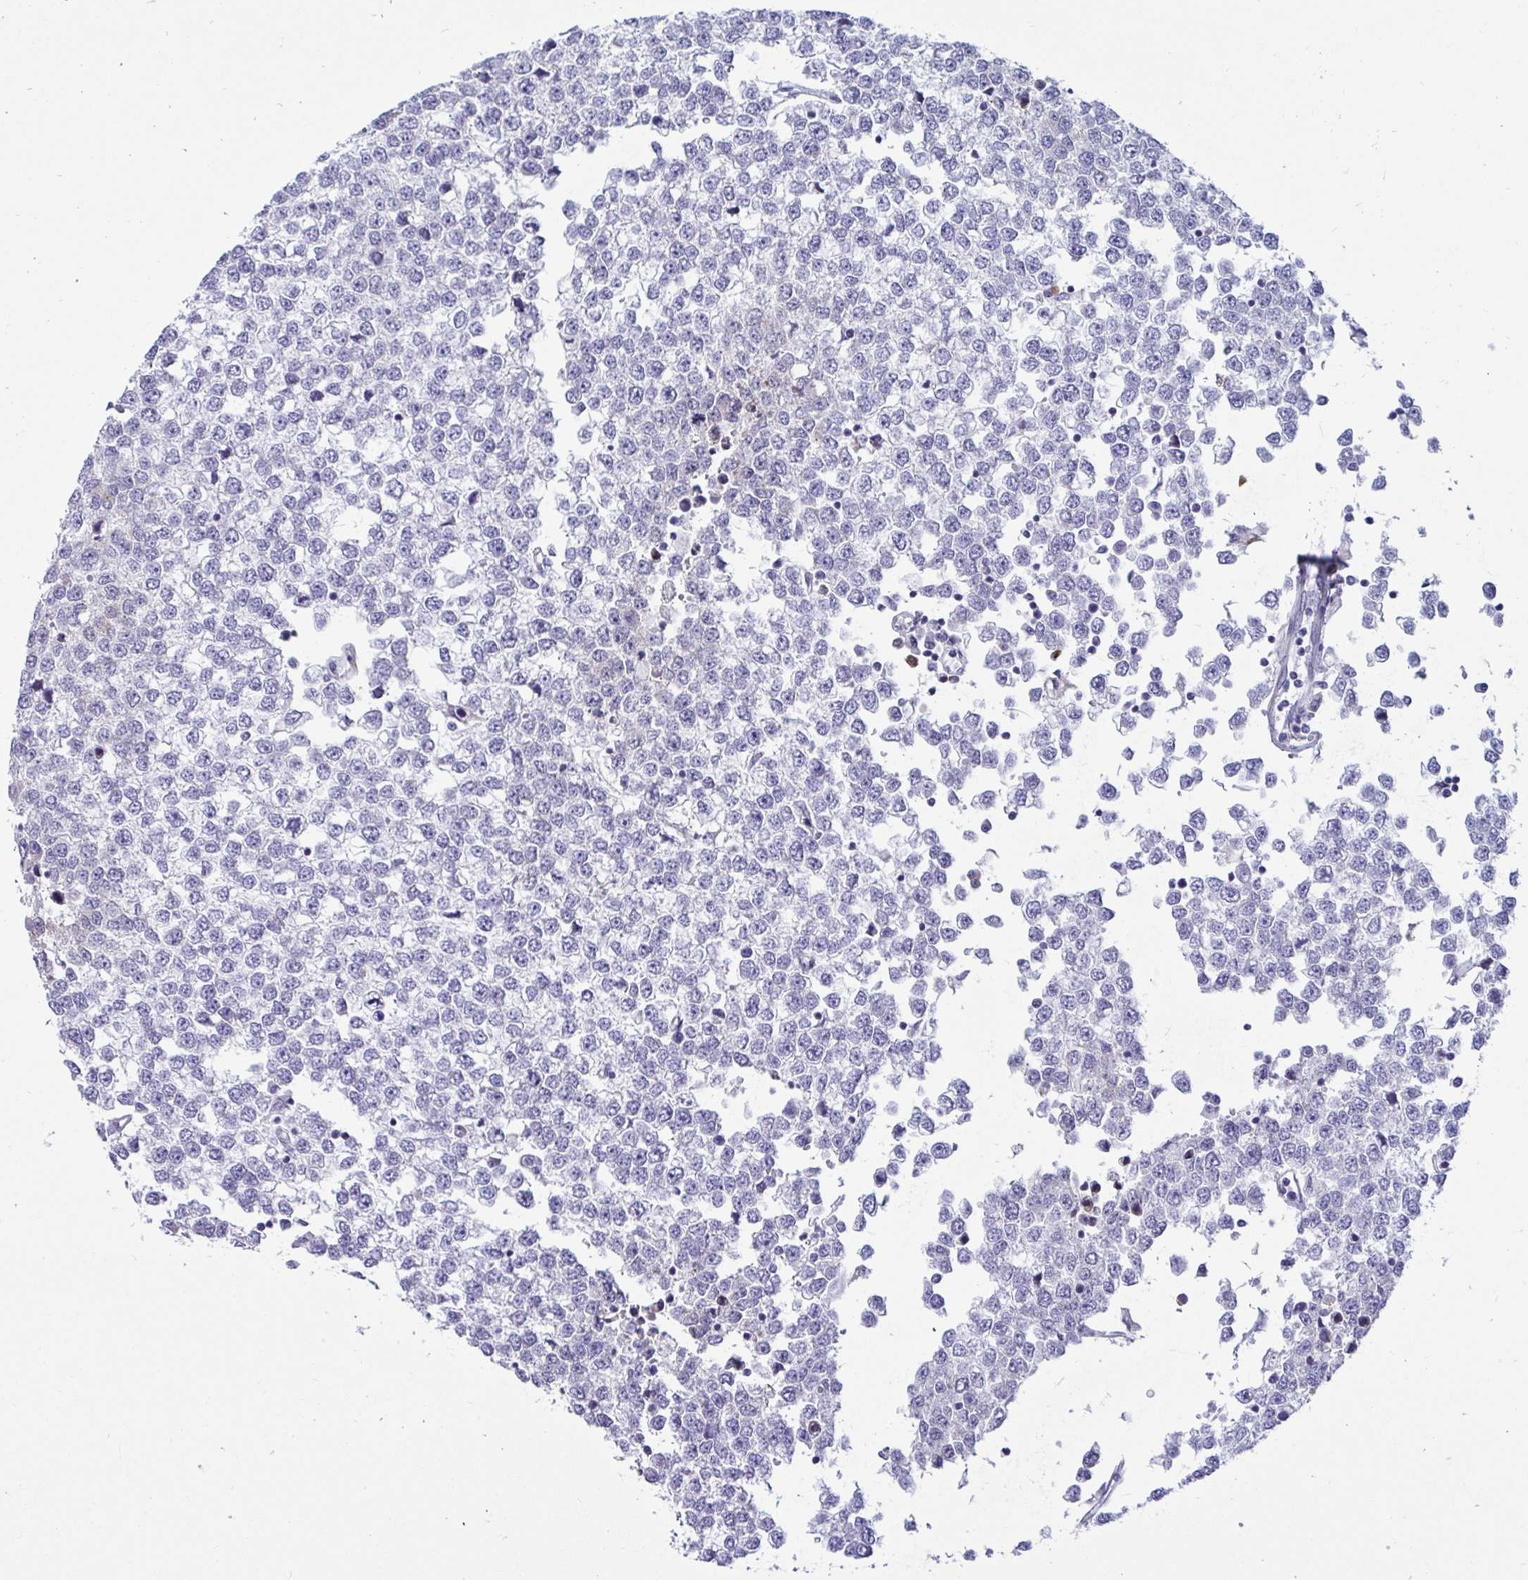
{"staining": {"intensity": "negative", "quantity": "none", "location": "none"}, "tissue": "testis cancer", "cell_type": "Tumor cells", "image_type": "cancer", "snomed": [{"axis": "morphology", "description": "Seminoma, NOS"}, {"axis": "topography", "description": "Testis"}], "caption": "The IHC photomicrograph has no significant positivity in tumor cells of testis cancer tissue.", "gene": "TFPI2", "patient": {"sex": "male", "age": 65}}